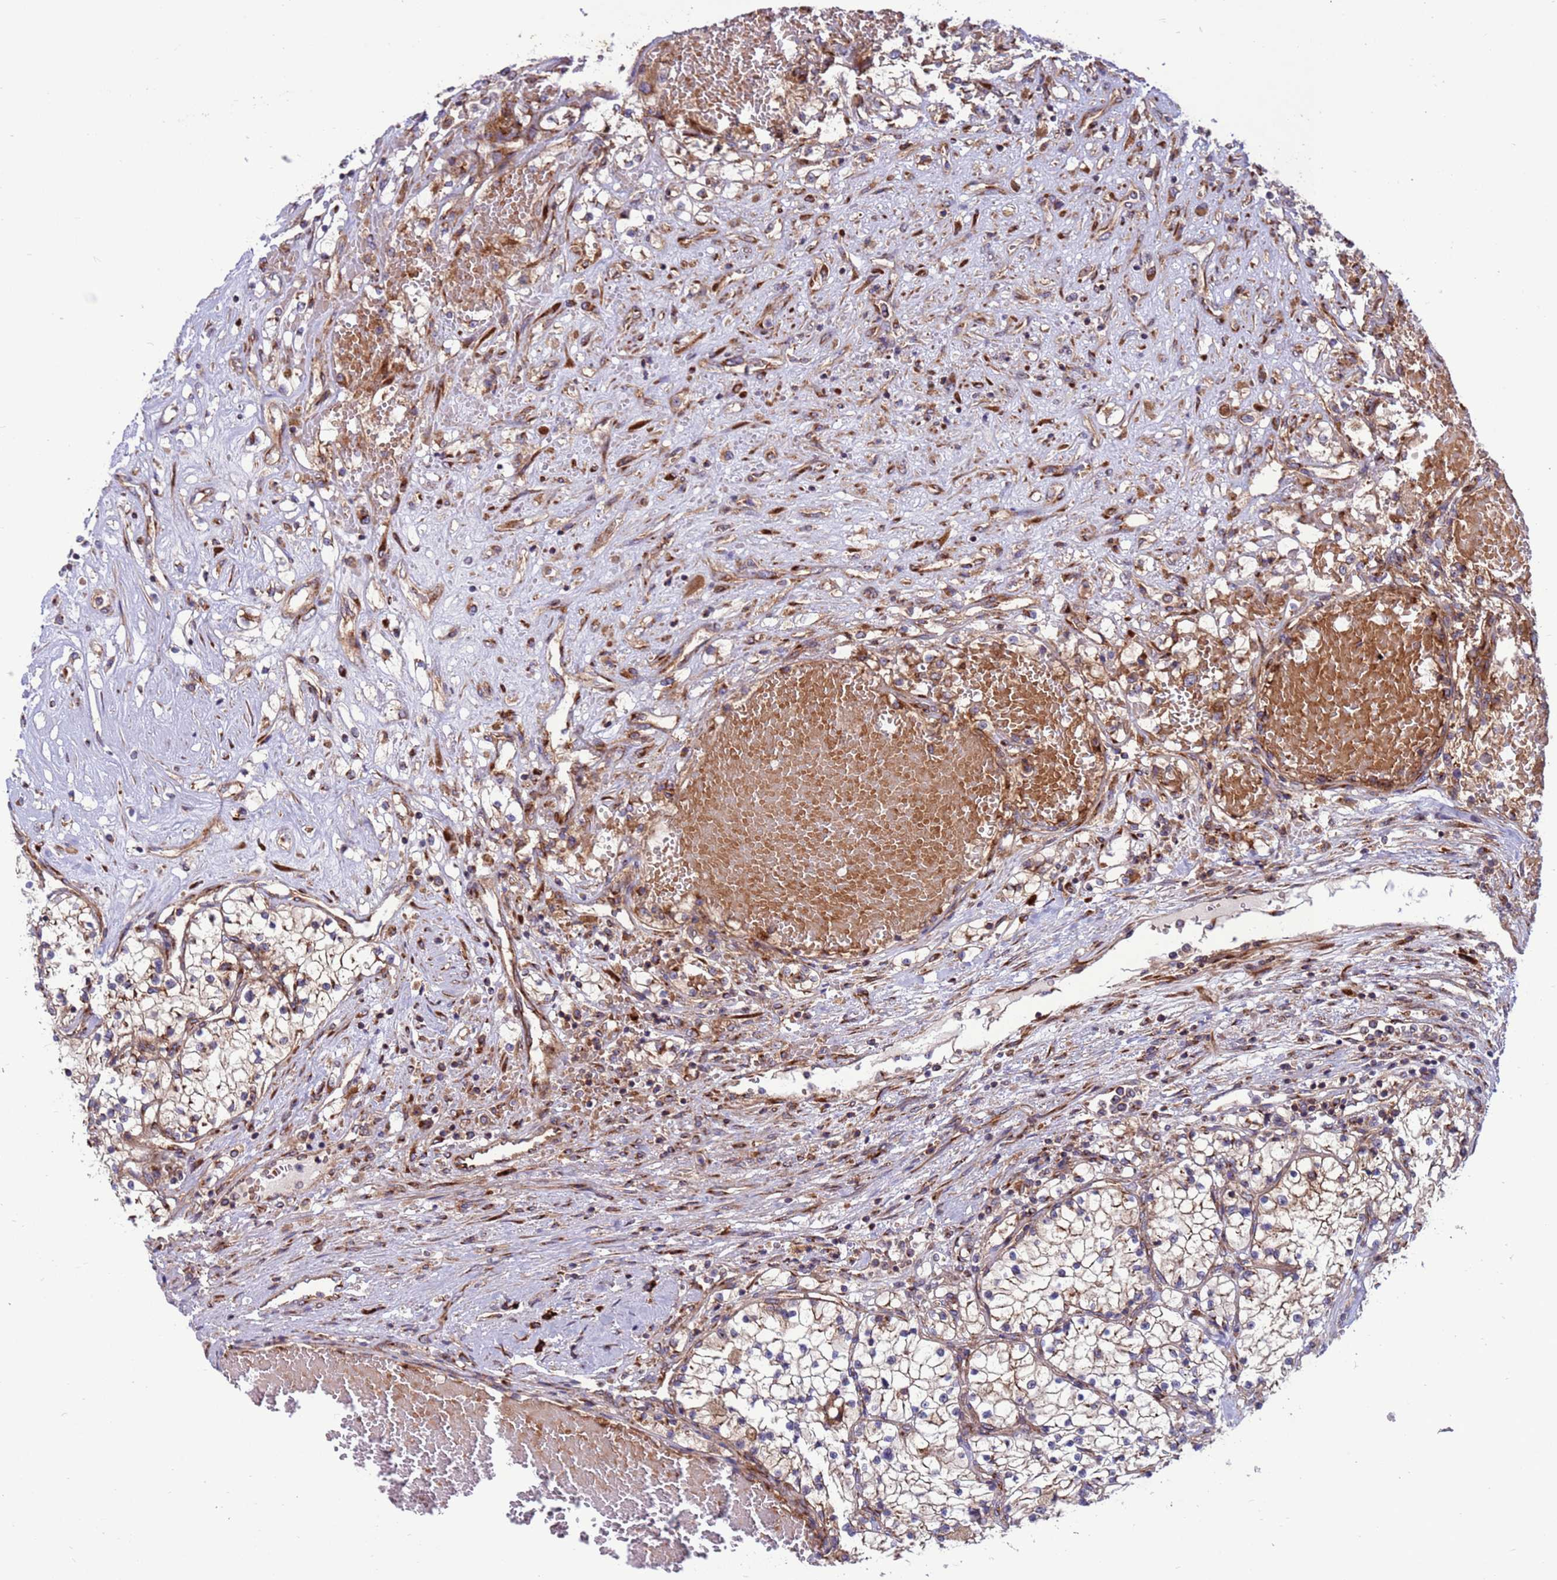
{"staining": {"intensity": "weak", "quantity": ">75%", "location": "cytoplasmic/membranous"}, "tissue": "renal cancer", "cell_type": "Tumor cells", "image_type": "cancer", "snomed": [{"axis": "morphology", "description": "Normal tissue, NOS"}, {"axis": "morphology", "description": "Adenocarcinoma, NOS"}, {"axis": "topography", "description": "Kidney"}], "caption": "Immunohistochemical staining of renal adenocarcinoma exhibits weak cytoplasmic/membranous protein positivity in approximately >75% of tumor cells. The staining is performed using DAB brown chromogen to label protein expression. The nuclei are counter-stained blue using hematoxylin.", "gene": "ZC3HAV1", "patient": {"sex": "male", "age": 68}}